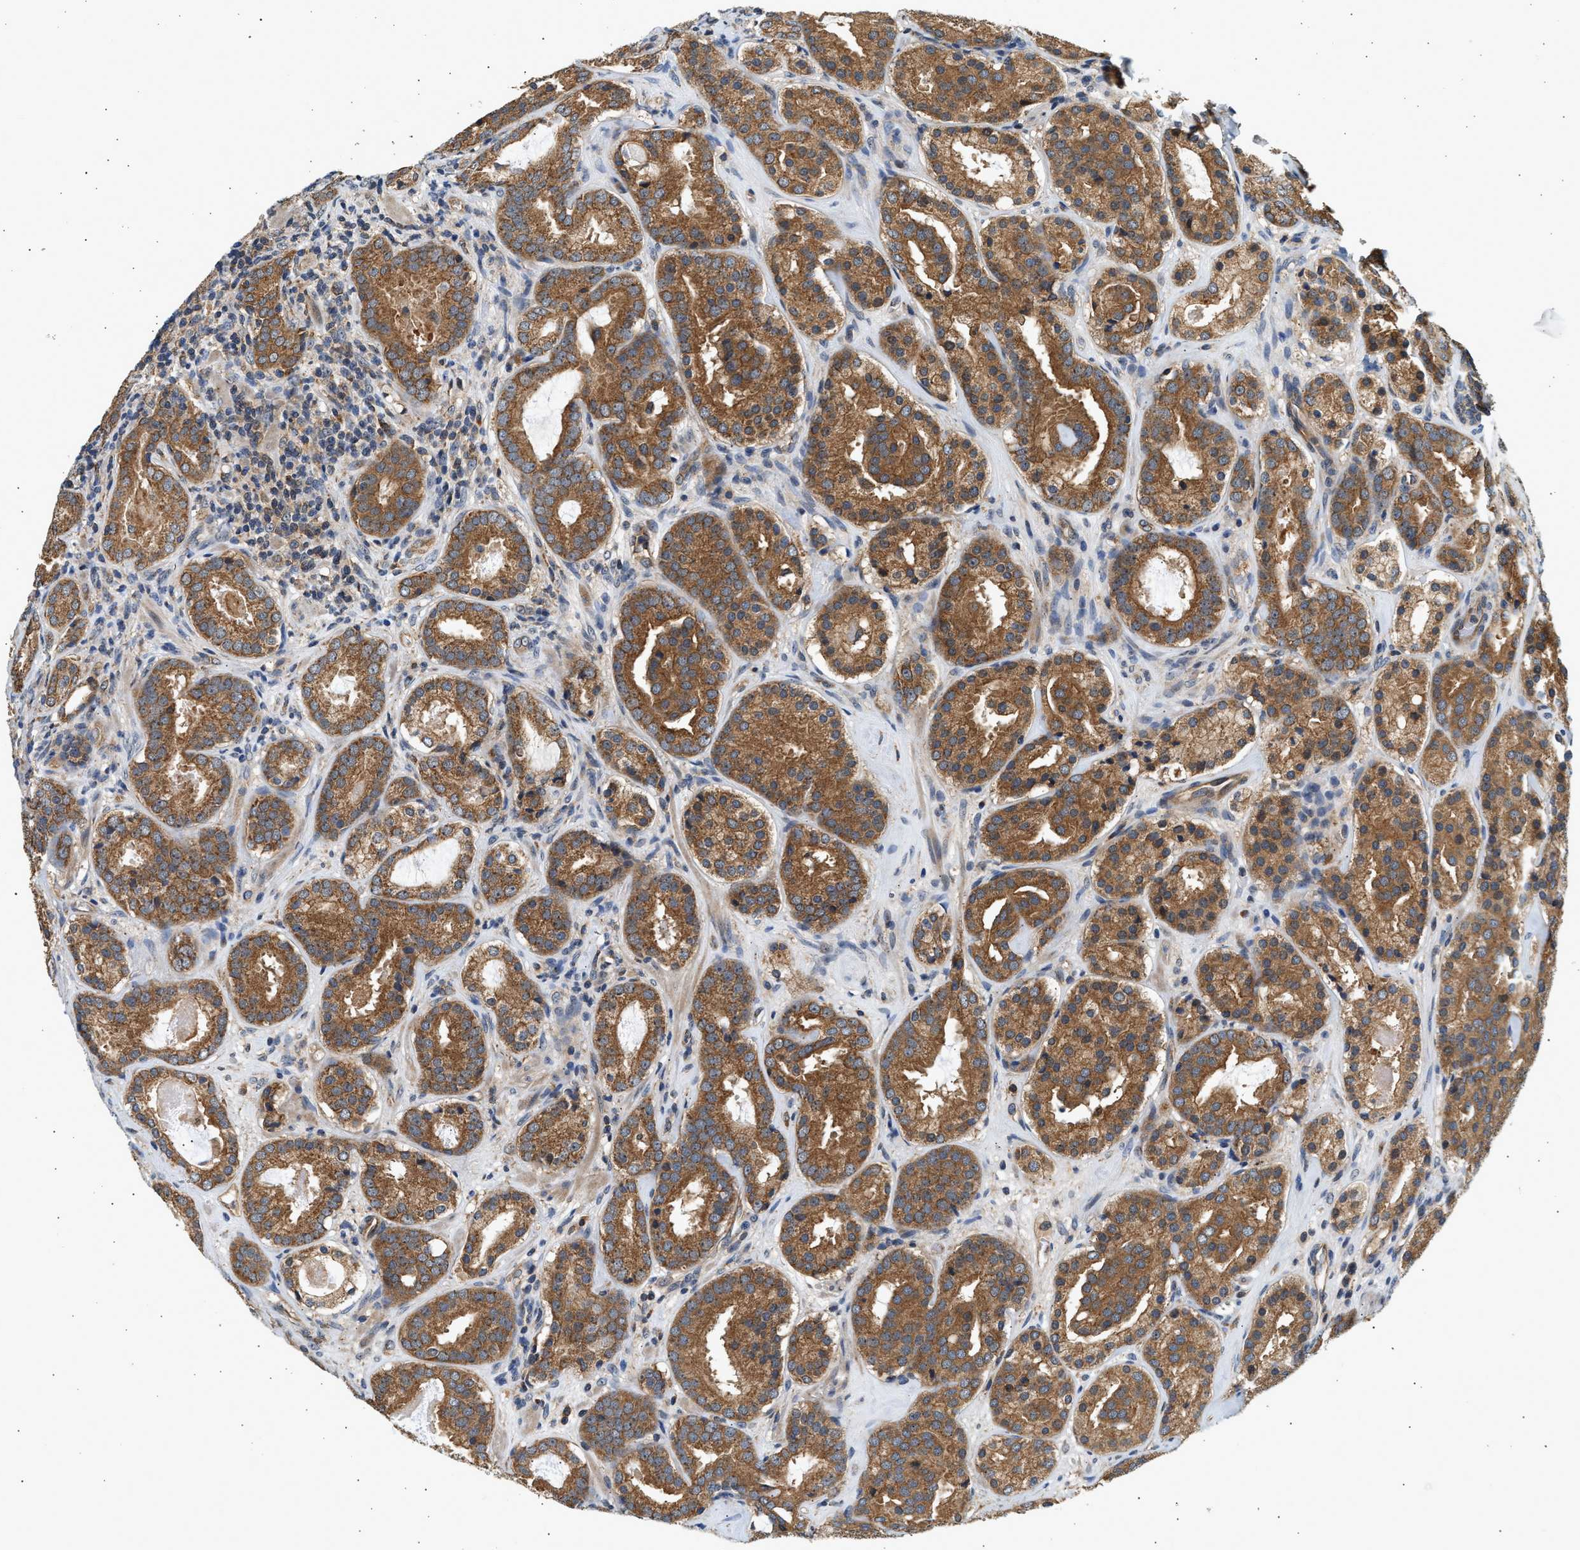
{"staining": {"intensity": "moderate", "quantity": ">75%", "location": "cytoplasmic/membranous"}, "tissue": "prostate cancer", "cell_type": "Tumor cells", "image_type": "cancer", "snomed": [{"axis": "morphology", "description": "Adenocarcinoma, Low grade"}, {"axis": "topography", "description": "Prostate"}], "caption": "Human prostate adenocarcinoma (low-grade) stained with a protein marker exhibits moderate staining in tumor cells.", "gene": "DUSP14", "patient": {"sex": "male", "age": 69}}